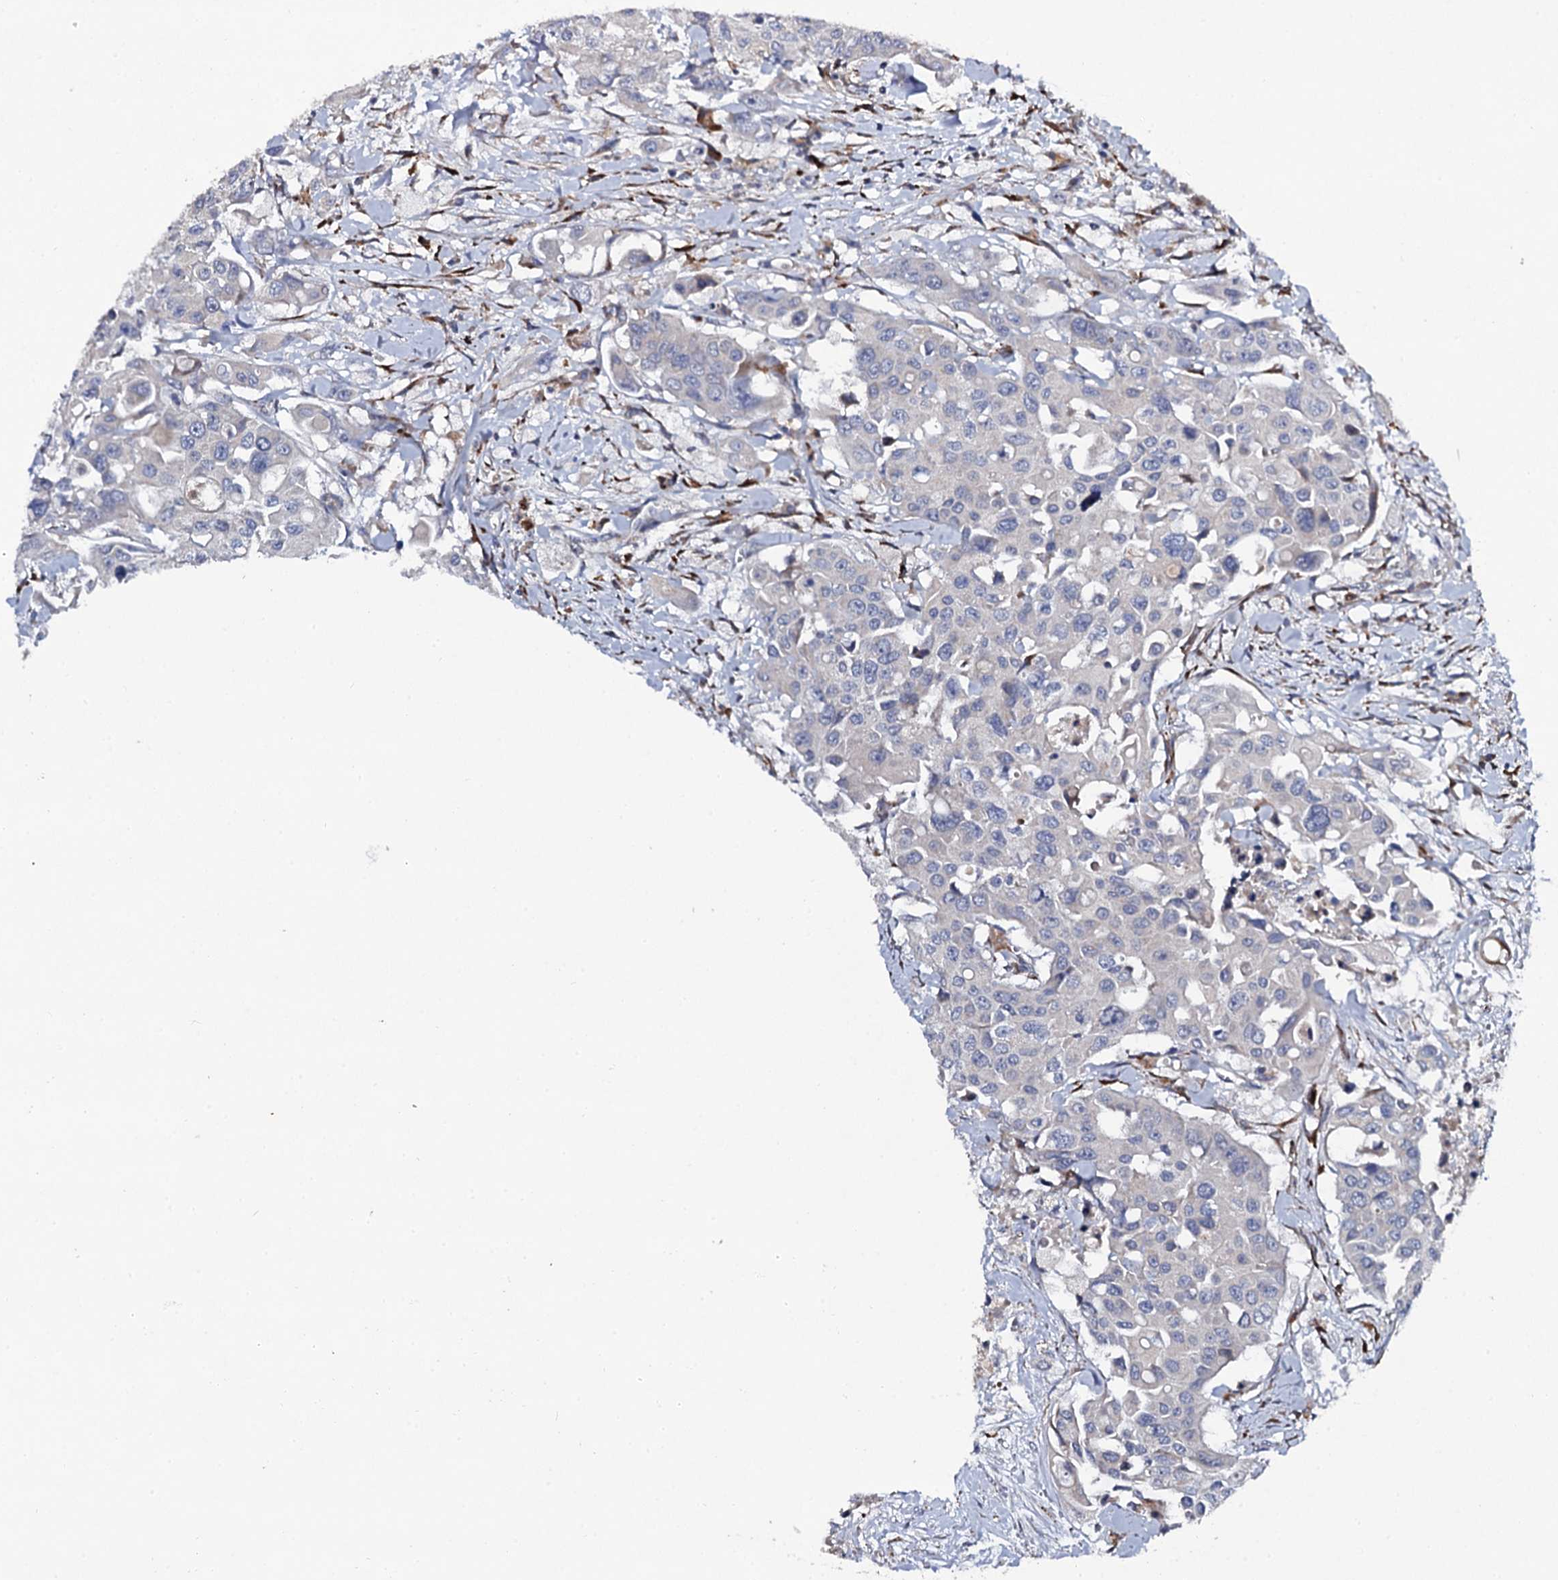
{"staining": {"intensity": "negative", "quantity": "none", "location": "none"}, "tissue": "colorectal cancer", "cell_type": "Tumor cells", "image_type": "cancer", "snomed": [{"axis": "morphology", "description": "Adenocarcinoma, NOS"}, {"axis": "topography", "description": "Colon"}], "caption": "Immunohistochemistry (IHC) of human adenocarcinoma (colorectal) reveals no positivity in tumor cells.", "gene": "LRRC28", "patient": {"sex": "male", "age": 77}}